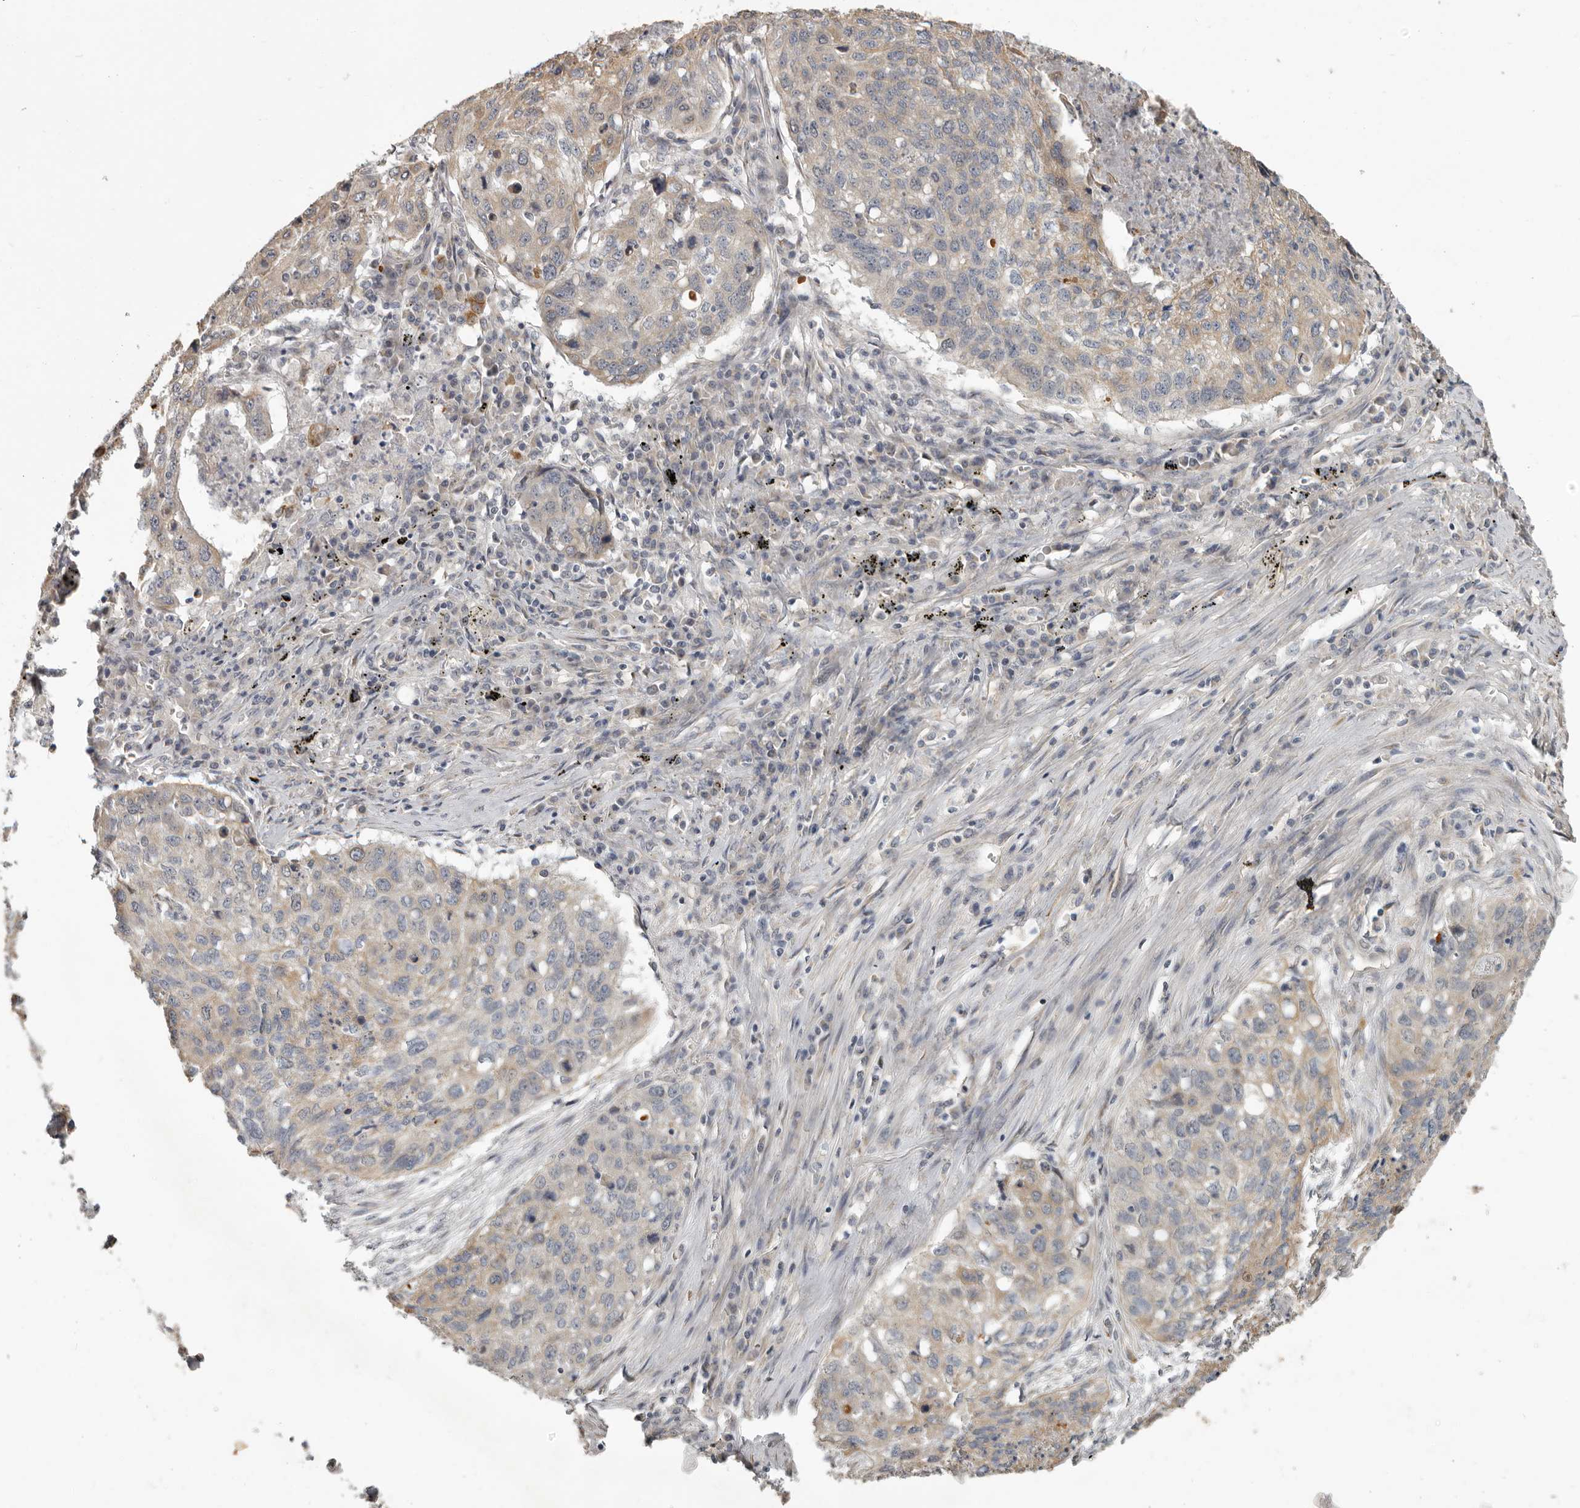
{"staining": {"intensity": "weak", "quantity": "25%-75%", "location": "cytoplasmic/membranous"}, "tissue": "lung cancer", "cell_type": "Tumor cells", "image_type": "cancer", "snomed": [{"axis": "morphology", "description": "Squamous cell carcinoma, NOS"}, {"axis": "topography", "description": "Lung"}], "caption": "Weak cytoplasmic/membranous expression for a protein is seen in approximately 25%-75% of tumor cells of lung cancer (squamous cell carcinoma) using immunohistochemistry (IHC).", "gene": "UNK", "patient": {"sex": "female", "age": 63}}